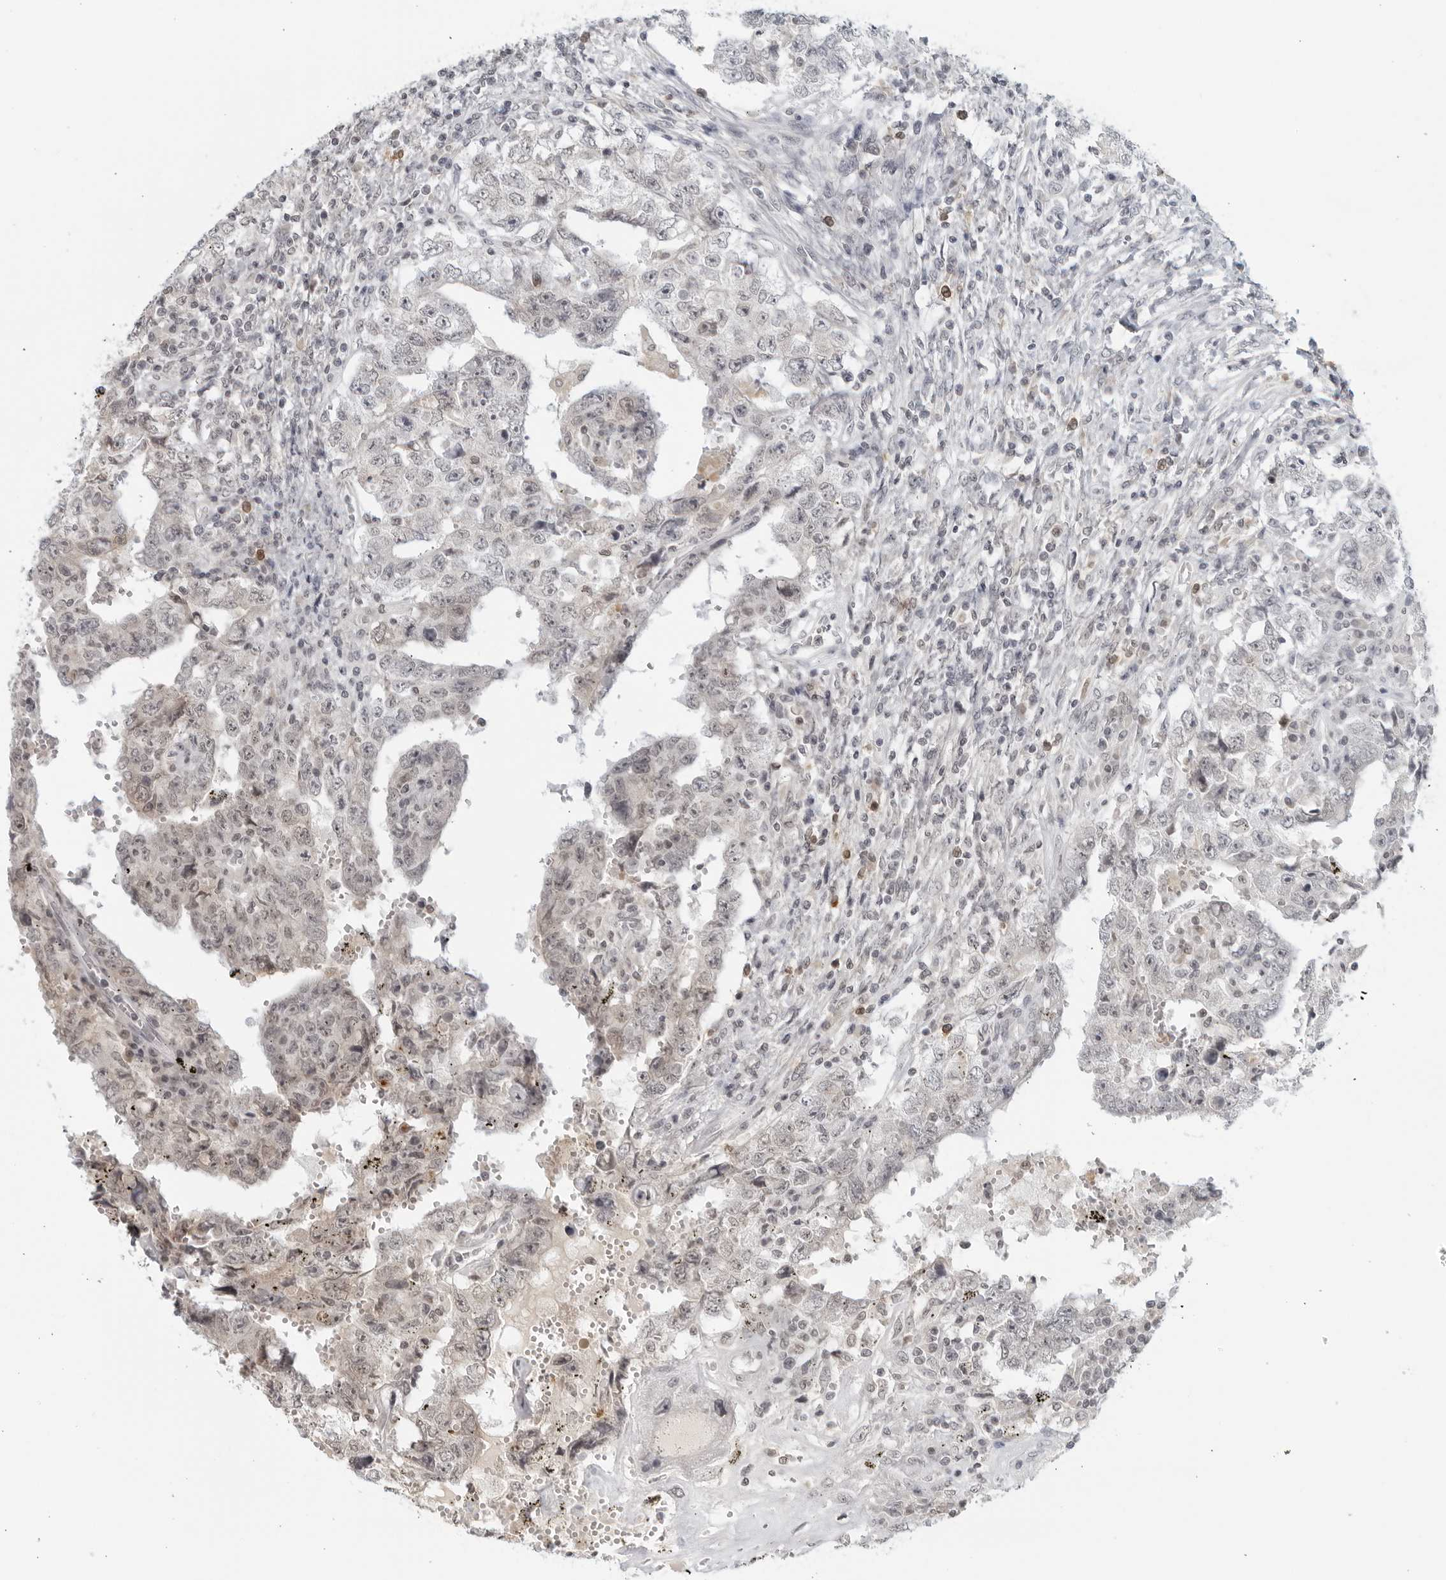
{"staining": {"intensity": "negative", "quantity": "none", "location": "none"}, "tissue": "testis cancer", "cell_type": "Tumor cells", "image_type": "cancer", "snomed": [{"axis": "morphology", "description": "Carcinoma, Embryonal, NOS"}, {"axis": "topography", "description": "Testis"}], "caption": "This is a photomicrograph of immunohistochemistry (IHC) staining of testis cancer, which shows no staining in tumor cells. (DAB IHC visualized using brightfield microscopy, high magnification).", "gene": "RAB11FIP3", "patient": {"sex": "male", "age": 26}}